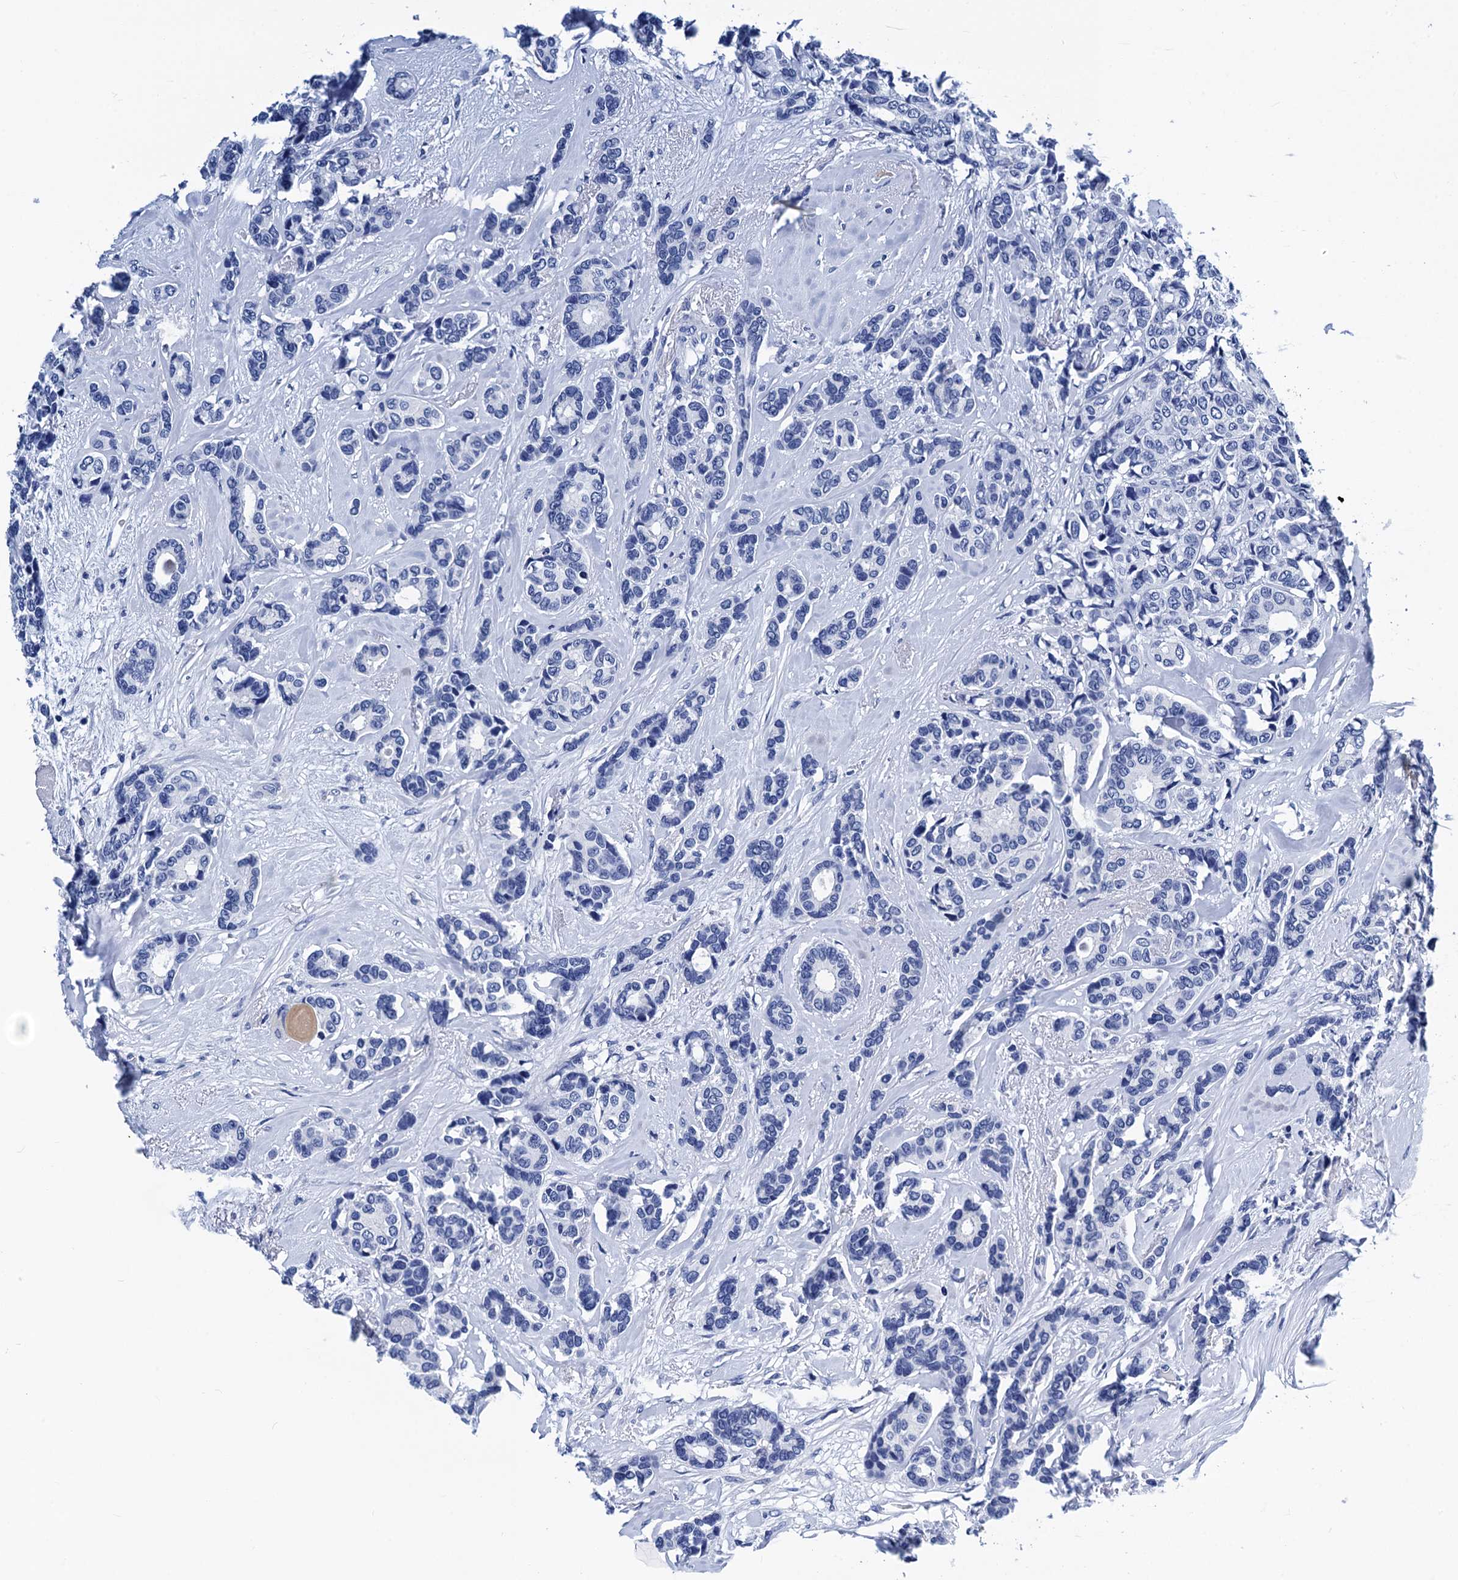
{"staining": {"intensity": "negative", "quantity": "none", "location": "none"}, "tissue": "breast cancer", "cell_type": "Tumor cells", "image_type": "cancer", "snomed": [{"axis": "morphology", "description": "Duct carcinoma"}, {"axis": "topography", "description": "Breast"}], "caption": "The photomicrograph demonstrates no significant positivity in tumor cells of breast cancer (infiltrating ductal carcinoma).", "gene": "MYBPC3", "patient": {"sex": "female", "age": 87}}